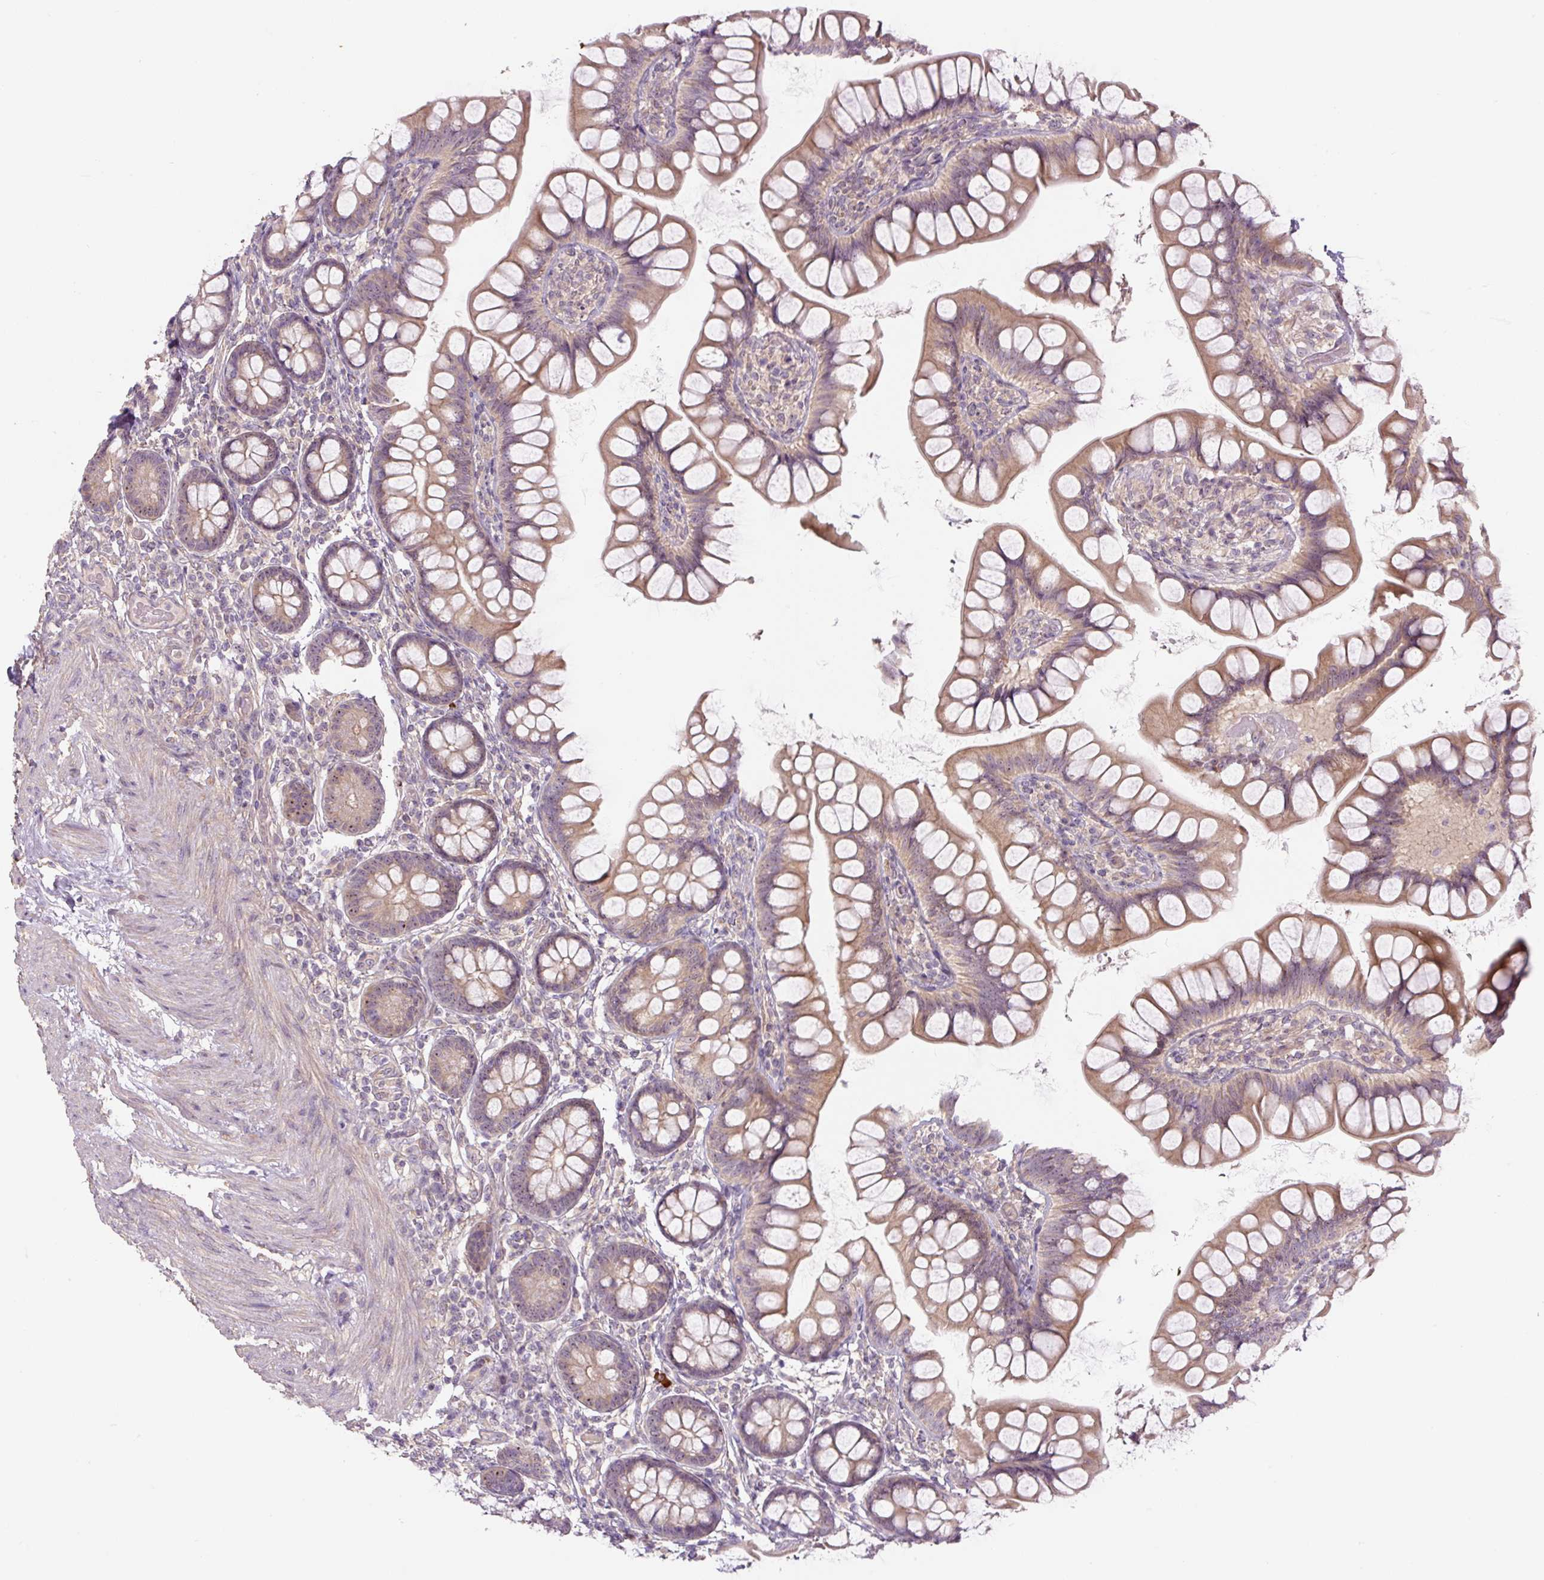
{"staining": {"intensity": "weak", "quantity": ">75%", "location": "cytoplasmic/membranous"}, "tissue": "small intestine", "cell_type": "Glandular cells", "image_type": "normal", "snomed": [{"axis": "morphology", "description": "Normal tissue, NOS"}, {"axis": "topography", "description": "Small intestine"}], "caption": "Immunohistochemical staining of benign human small intestine reveals low levels of weak cytoplasmic/membranous staining in about >75% of glandular cells.", "gene": "TMEM151B", "patient": {"sex": "male", "age": 70}}